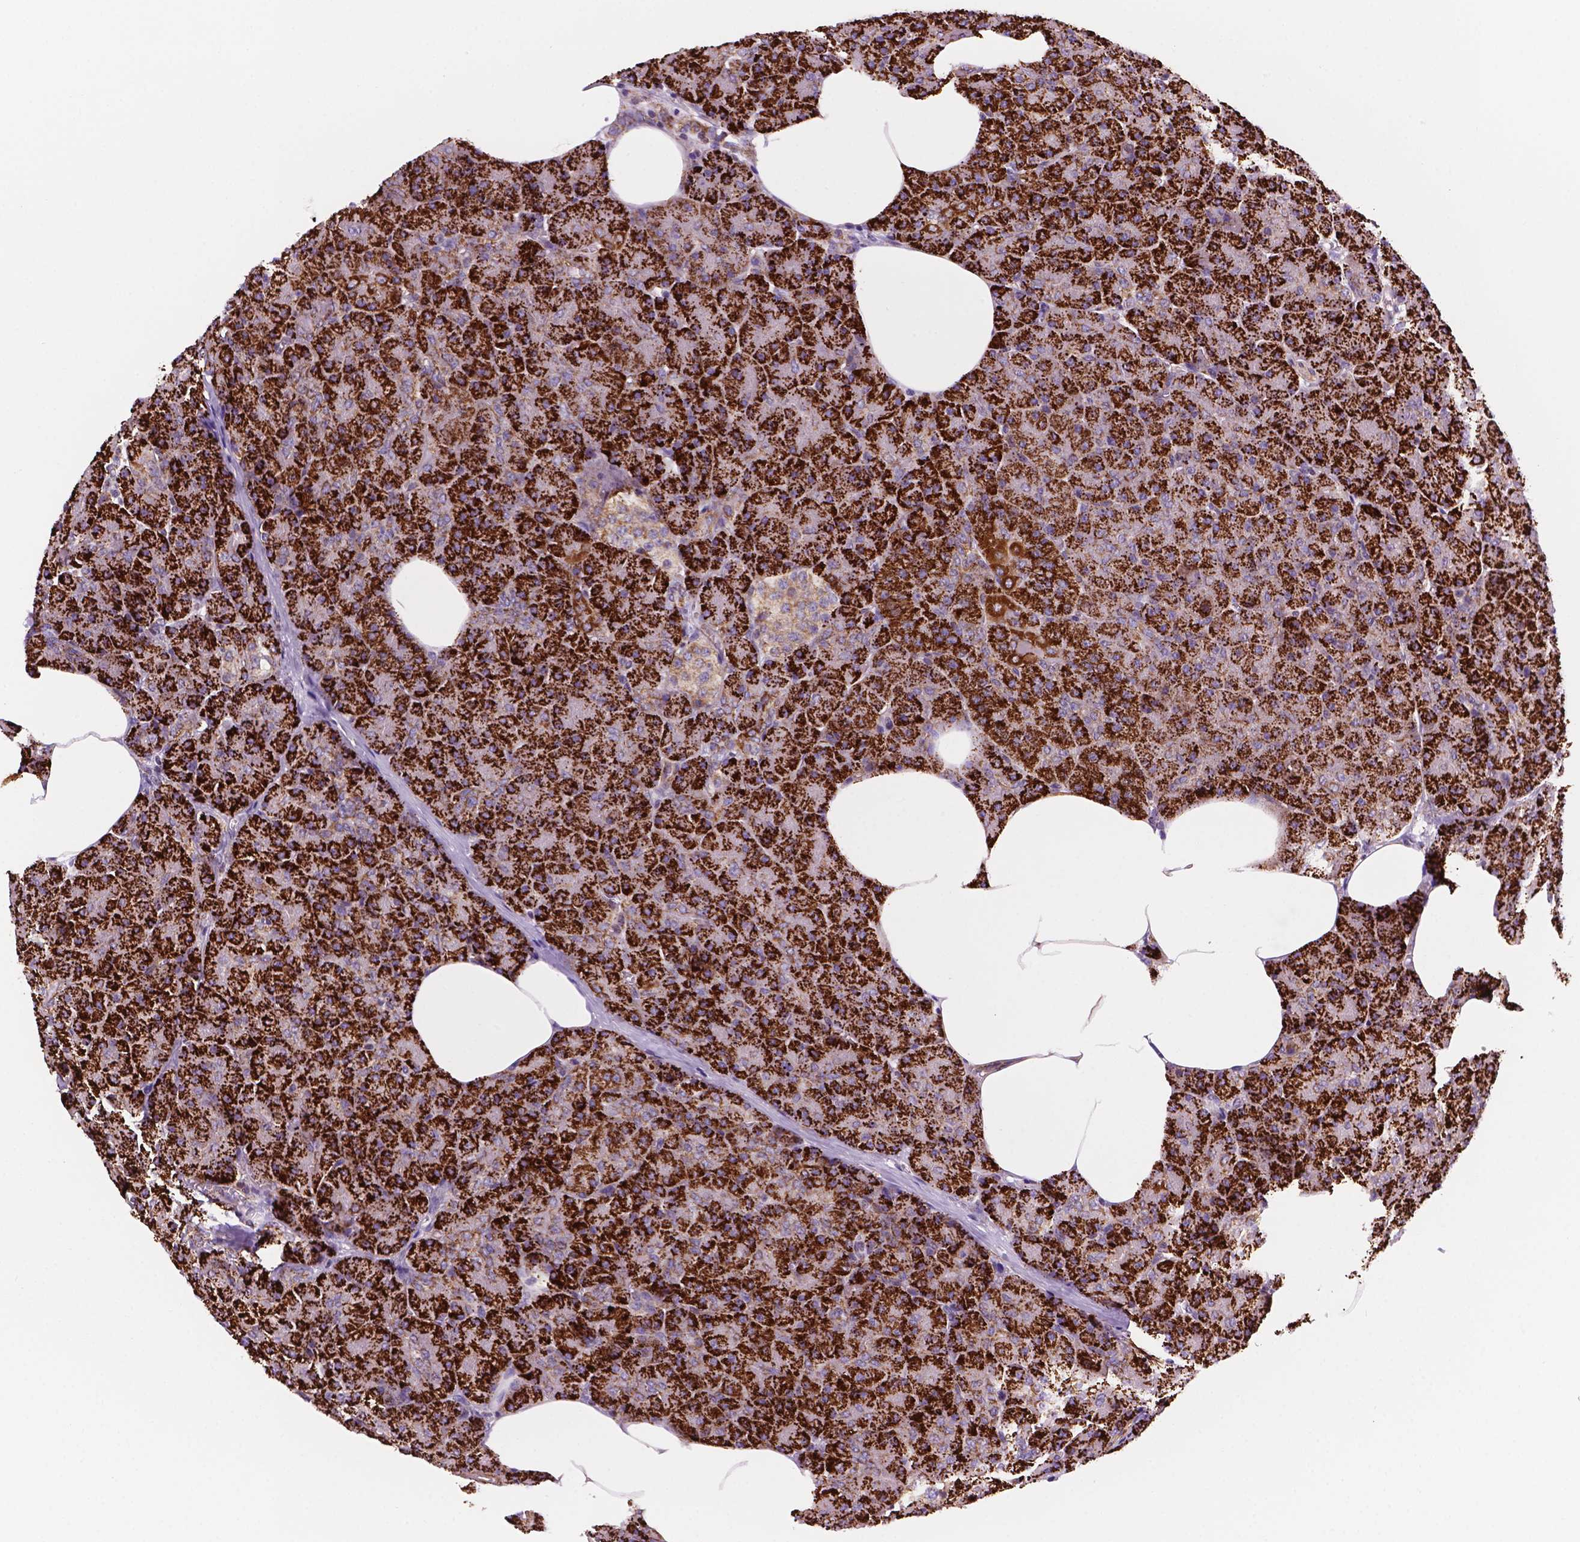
{"staining": {"intensity": "strong", "quantity": ">75%", "location": "cytoplasmic/membranous"}, "tissue": "pancreas", "cell_type": "Exocrine glandular cells", "image_type": "normal", "snomed": [{"axis": "morphology", "description": "Normal tissue, NOS"}, {"axis": "topography", "description": "Pancreas"}], "caption": "A high-resolution image shows immunohistochemistry staining of normal pancreas, which exhibits strong cytoplasmic/membranous expression in approximately >75% of exocrine glandular cells.", "gene": "GEMIN4", "patient": {"sex": "female", "age": 45}}